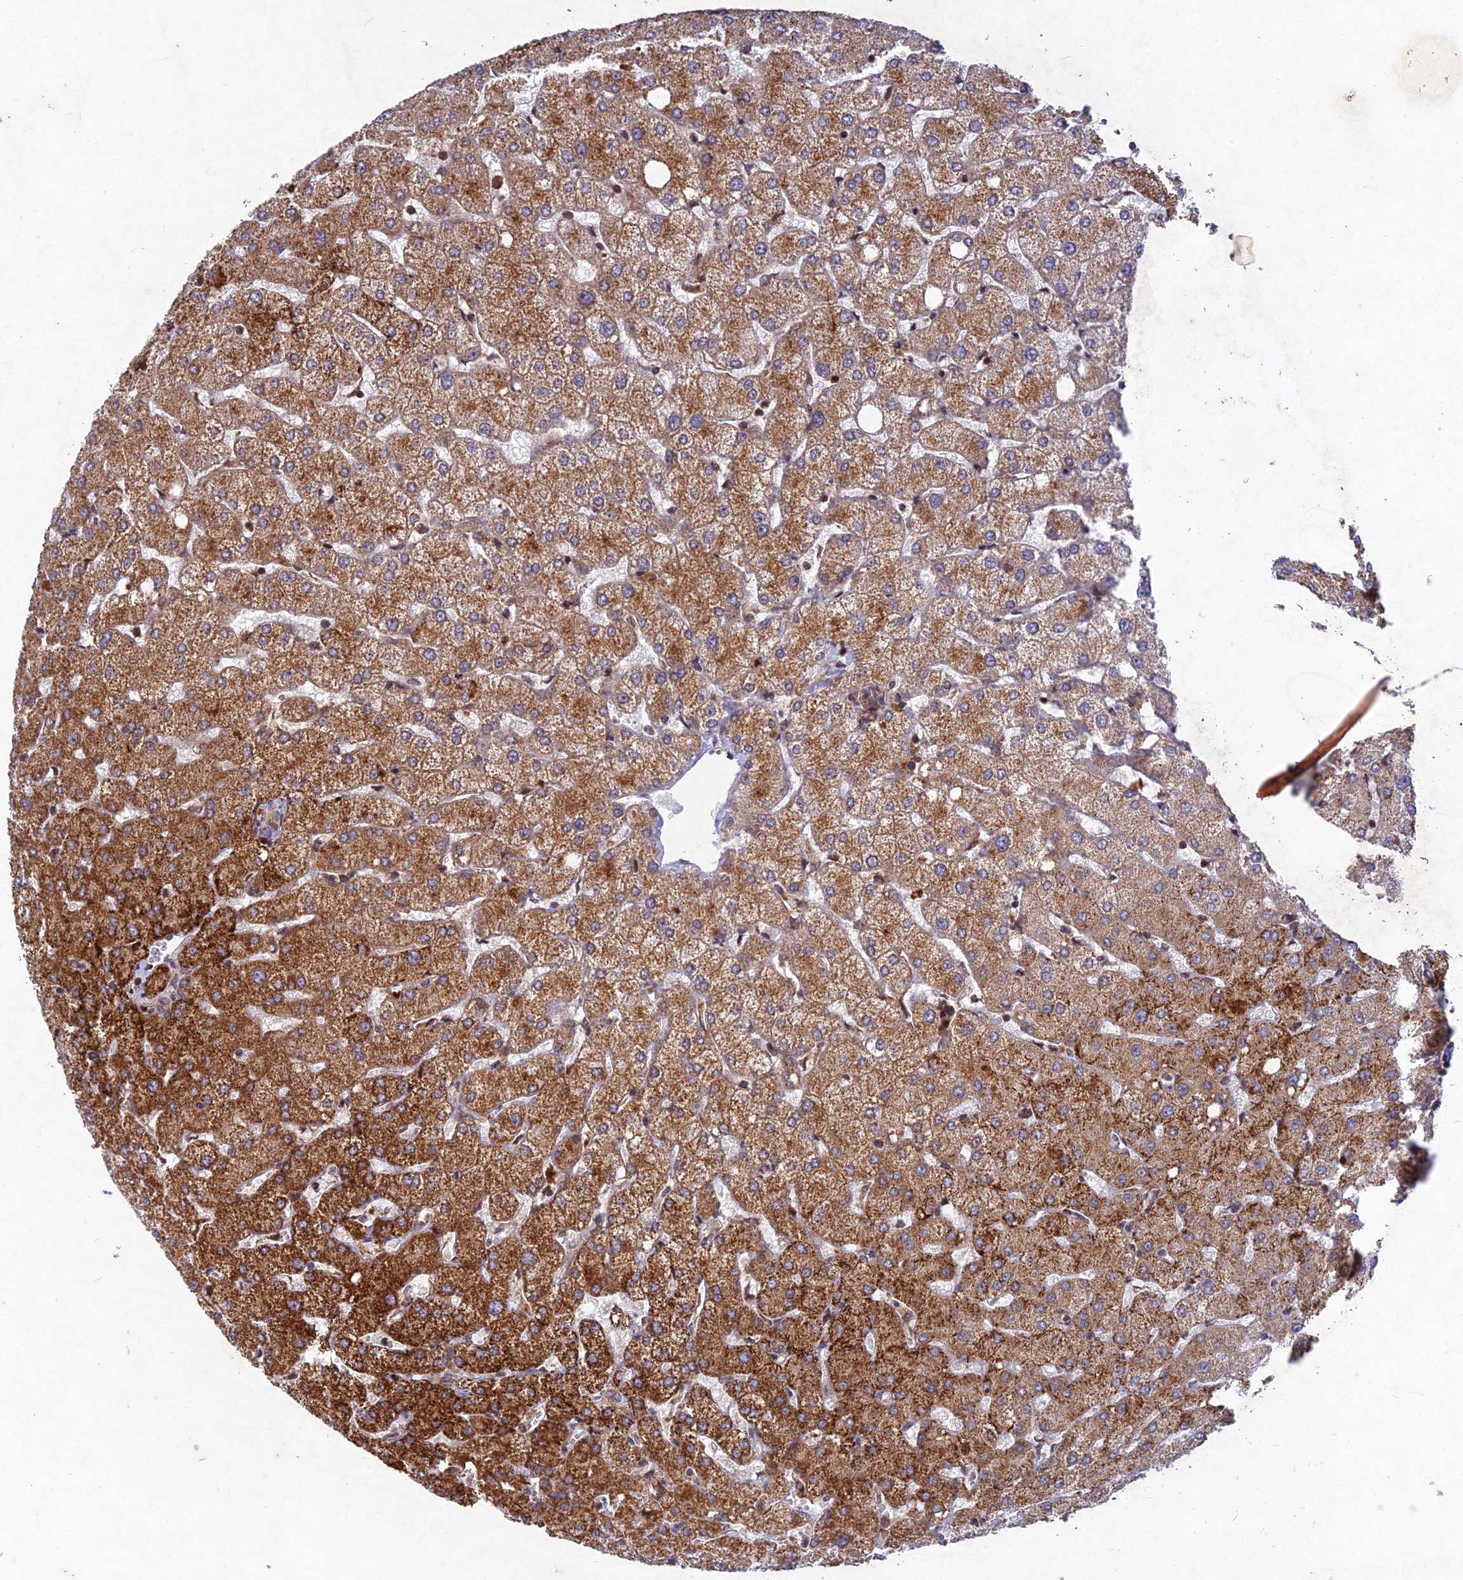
{"staining": {"intensity": "weak", "quantity": "25%-75%", "location": "cytoplasmic/membranous"}, "tissue": "liver", "cell_type": "Cholangiocytes", "image_type": "normal", "snomed": [{"axis": "morphology", "description": "Normal tissue, NOS"}, {"axis": "topography", "description": "Liver"}], "caption": "Brown immunohistochemical staining in normal liver displays weak cytoplasmic/membranous positivity in about 25%-75% of cholangiocytes.", "gene": "RELCH", "patient": {"sex": "female", "age": 54}}